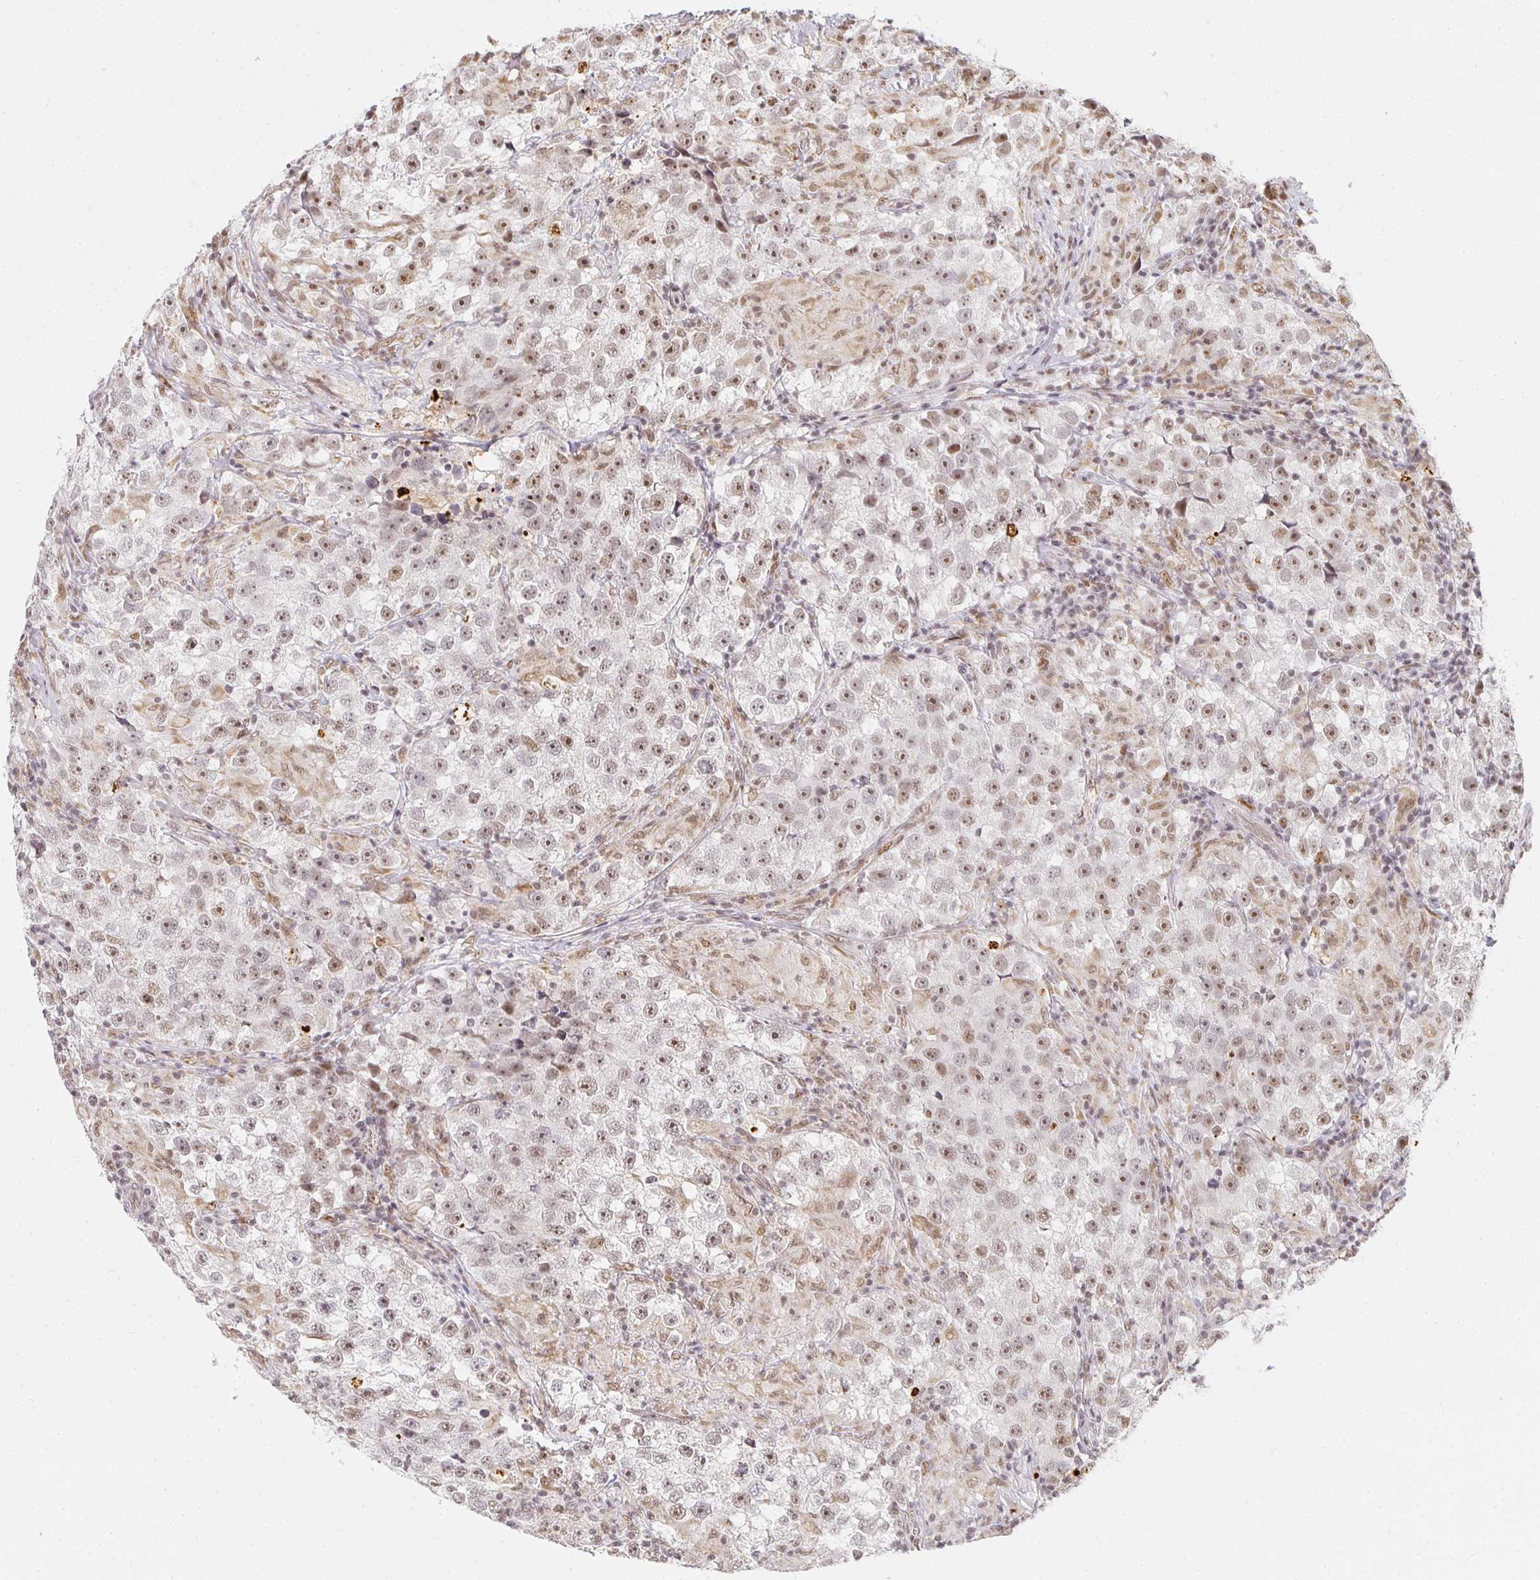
{"staining": {"intensity": "moderate", "quantity": ">75%", "location": "nuclear"}, "tissue": "testis cancer", "cell_type": "Tumor cells", "image_type": "cancer", "snomed": [{"axis": "morphology", "description": "Seminoma, NOS"}, {"axis": "topography", "description": "Testis"}], "caption": "Testis cancer stained with DAB immunohistochemistry (IHC) exhibits medium levels of moderate nuclear positivity in approximately >75% of tumor cells.", "gene": "SMARCA2", "patient": {"sex": "male", "age": 46}}